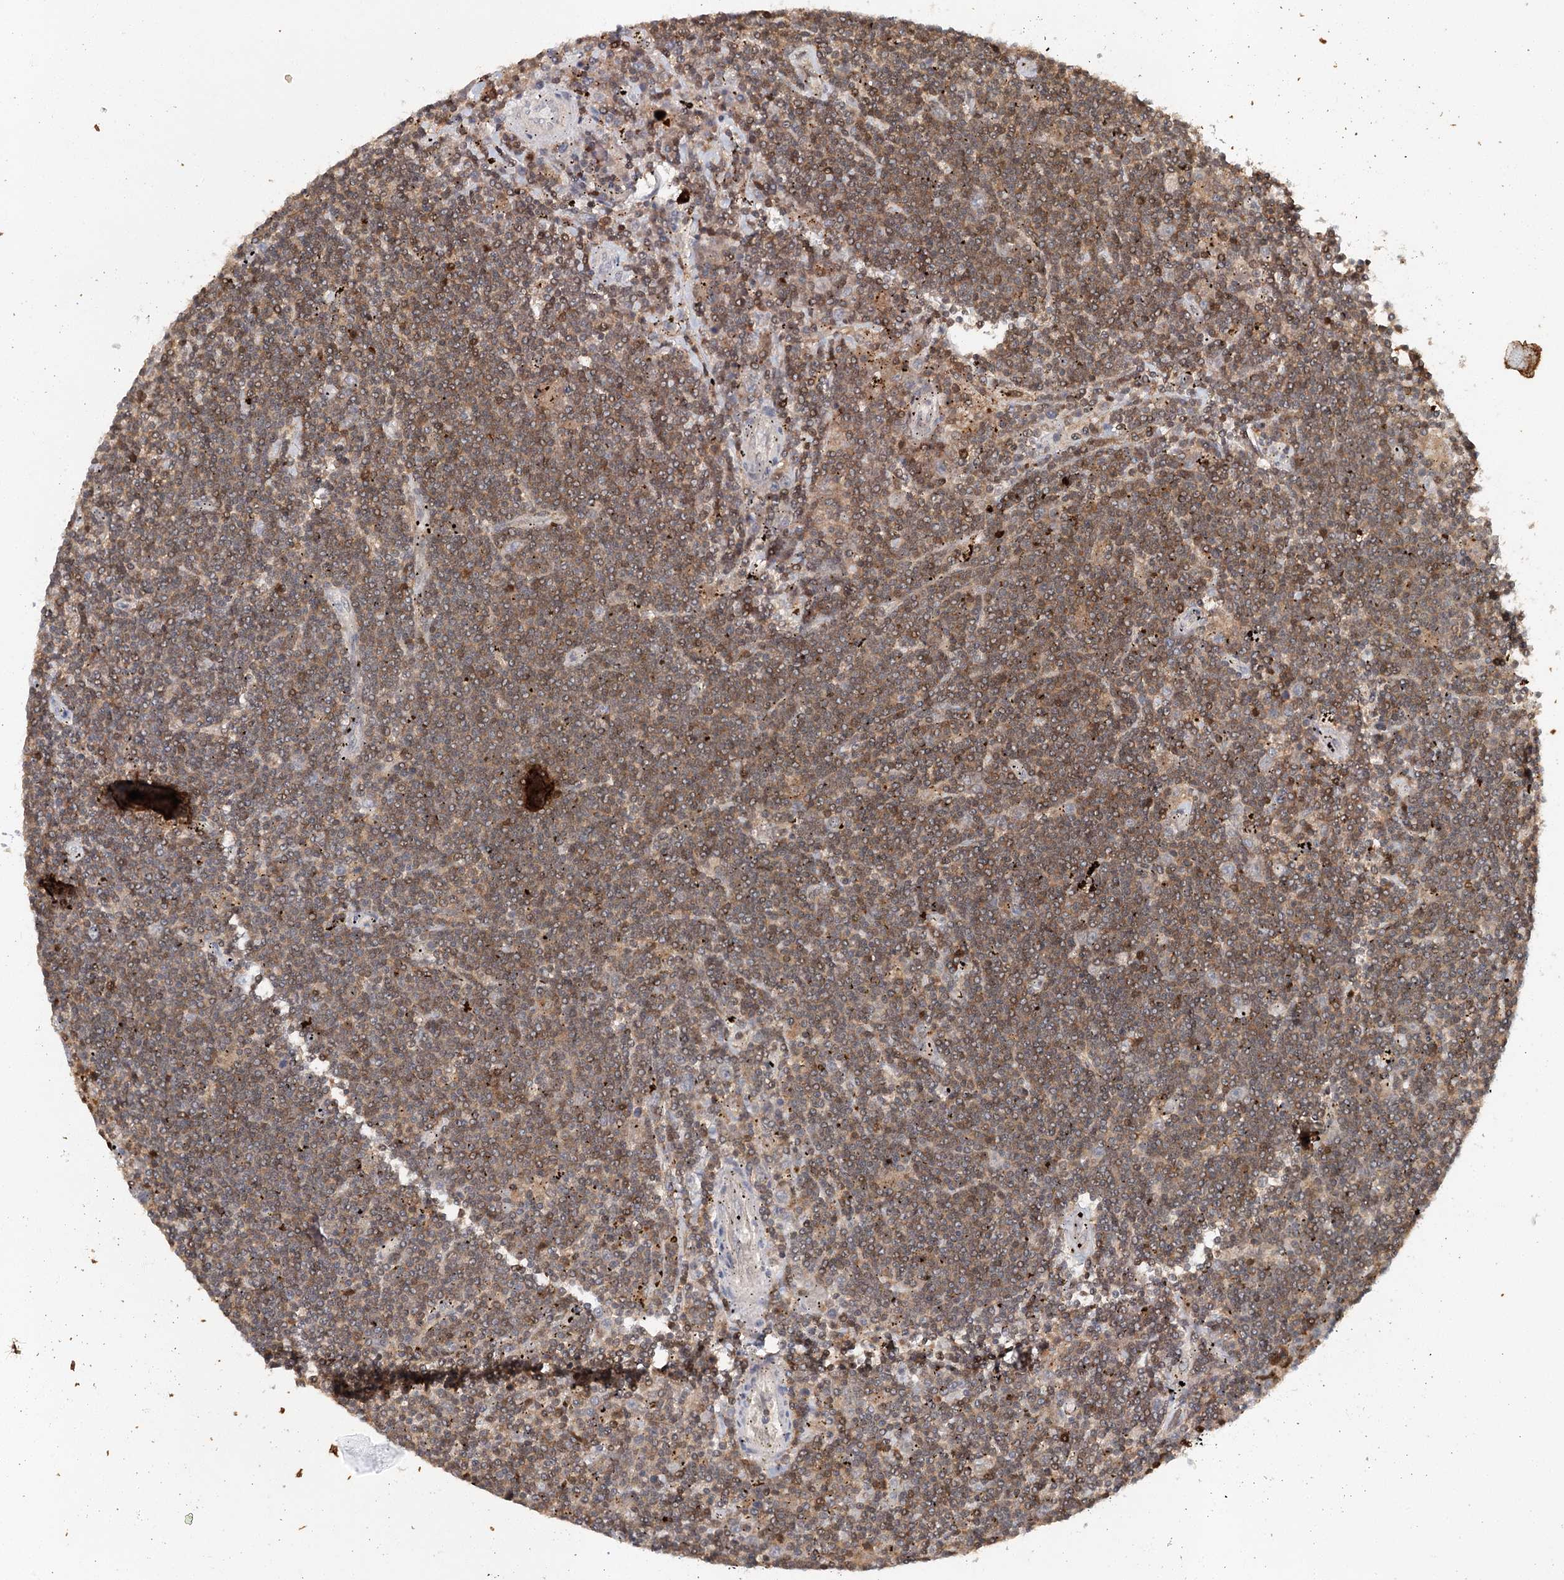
{"staining": {"intensity": "moderate", "quantity": "25%-75%", "location": "cytoplasmic/membranous"}, "tissue": "lymphoma", "cell_type": "Tumor cells", "image_type": "cancer", "snomed": [{"axis": "morphology", "description": "Malignant lymphoma, non-Hodgkin's type, Low grade"}, {"axis": "topography", "description": "Spleen"}], "caption": "Brown immunohistochemical staining in malignant lymphoma, non-Hodgkin's type (low-grade) demonstrates moderate cytoplasmic/membranous positivity in about 25%-75% of tumor cells.", "gene": "SLC41A2", "patient": {"sex": "male", "age": 76}}